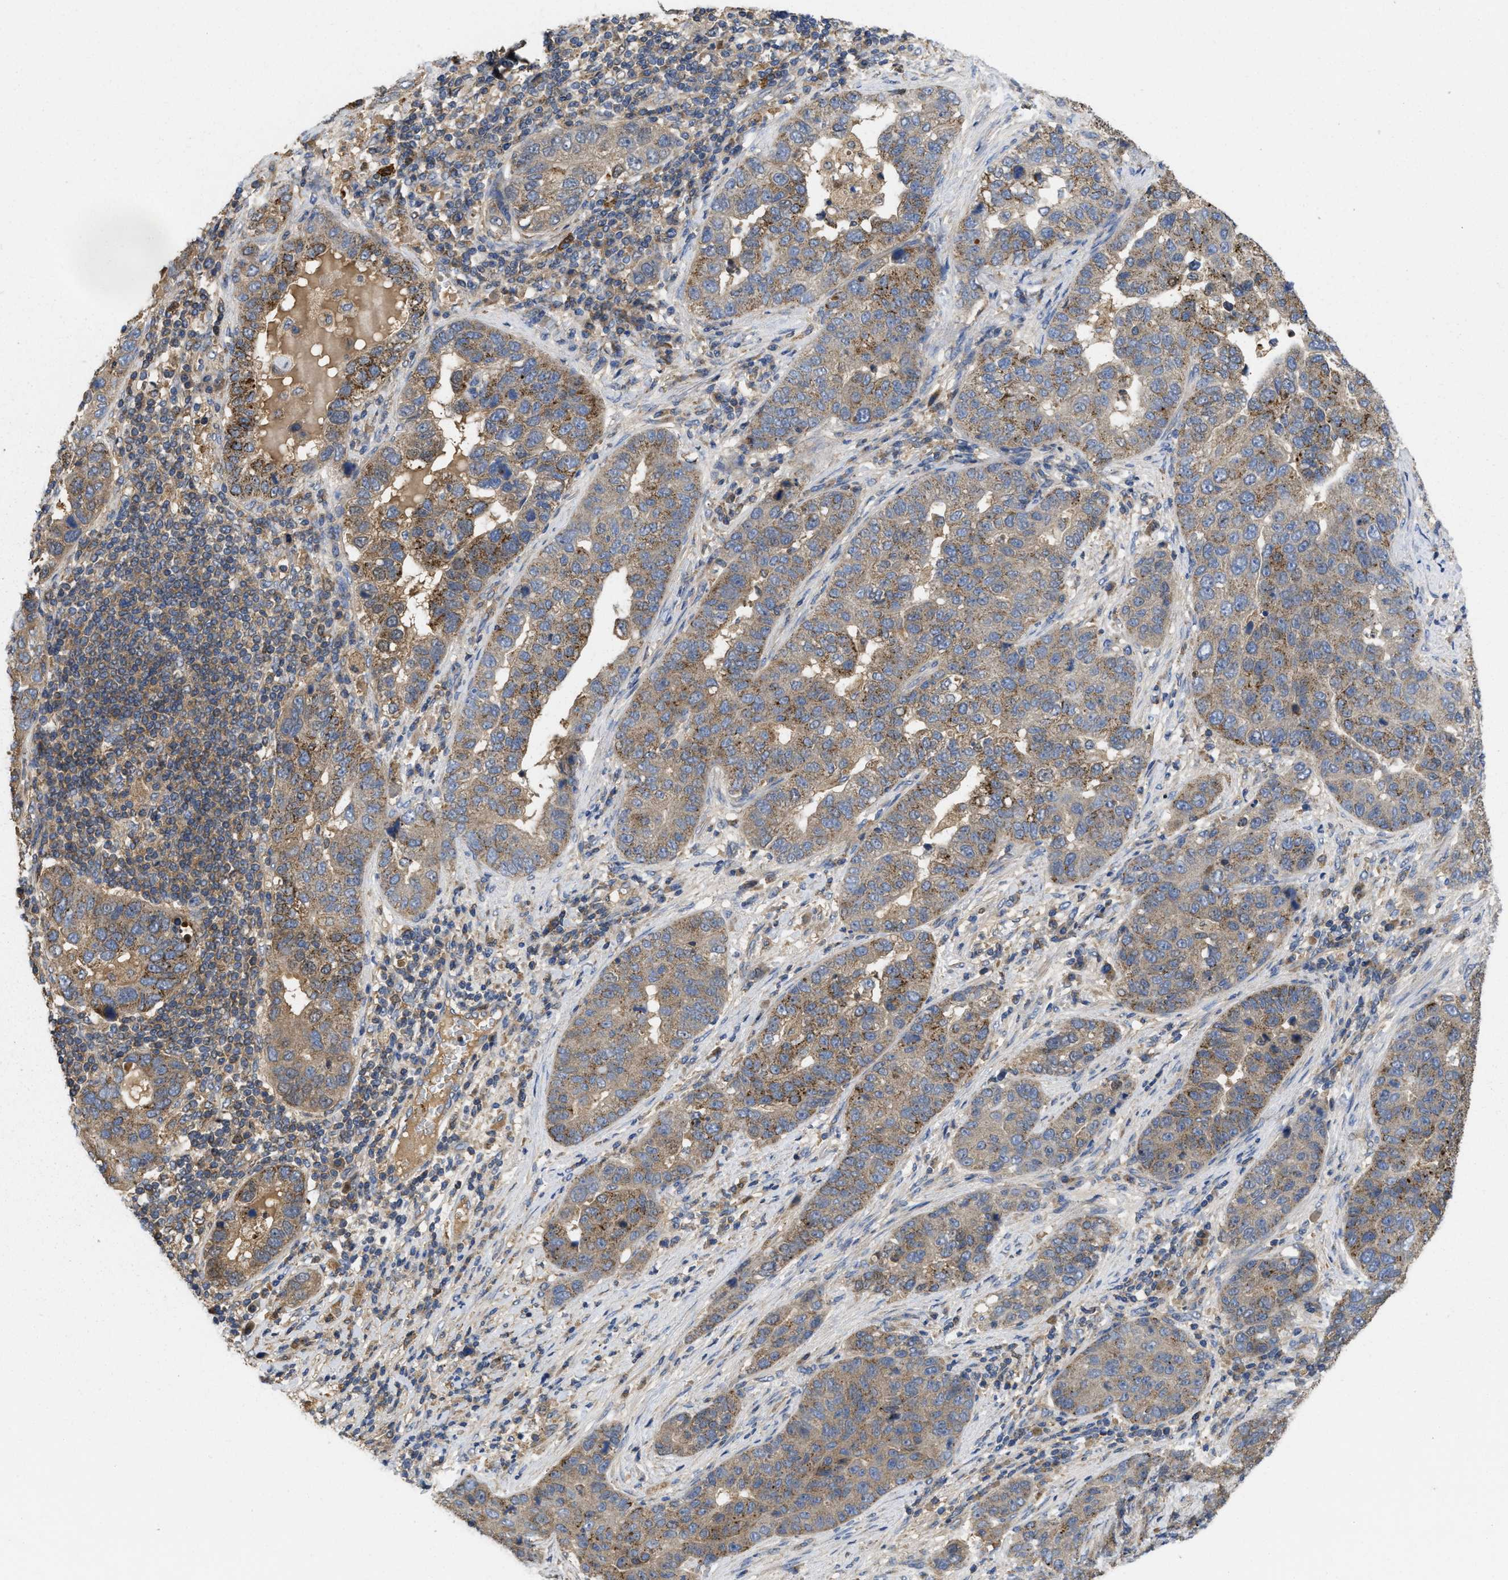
{"staining": {"intensity": "moderate", "quantity": ">75%", "location": "cytoplasmic/membranous"}, "tissue": "pancreatic cancer", "cell_type": "Tumor cells", "image_type": "cancer", "snomed": [{"axis": "morphology", "description": "Adenocarcinoma, NOS"}, {"axis": "topography", "description": "Pancreas"}], "caption": "Pancreatic cancer stained with DAB IHC displays medium levels of moderate cytoplasmic/membranous positivity in about >75% of tumor cells. (Stains: DAB in brown, nuclei in blue, Microscopy: brightfield microscopy at high magnification).", "gene": "RNF216", "patient": {"sex": "female", "age": 61}}